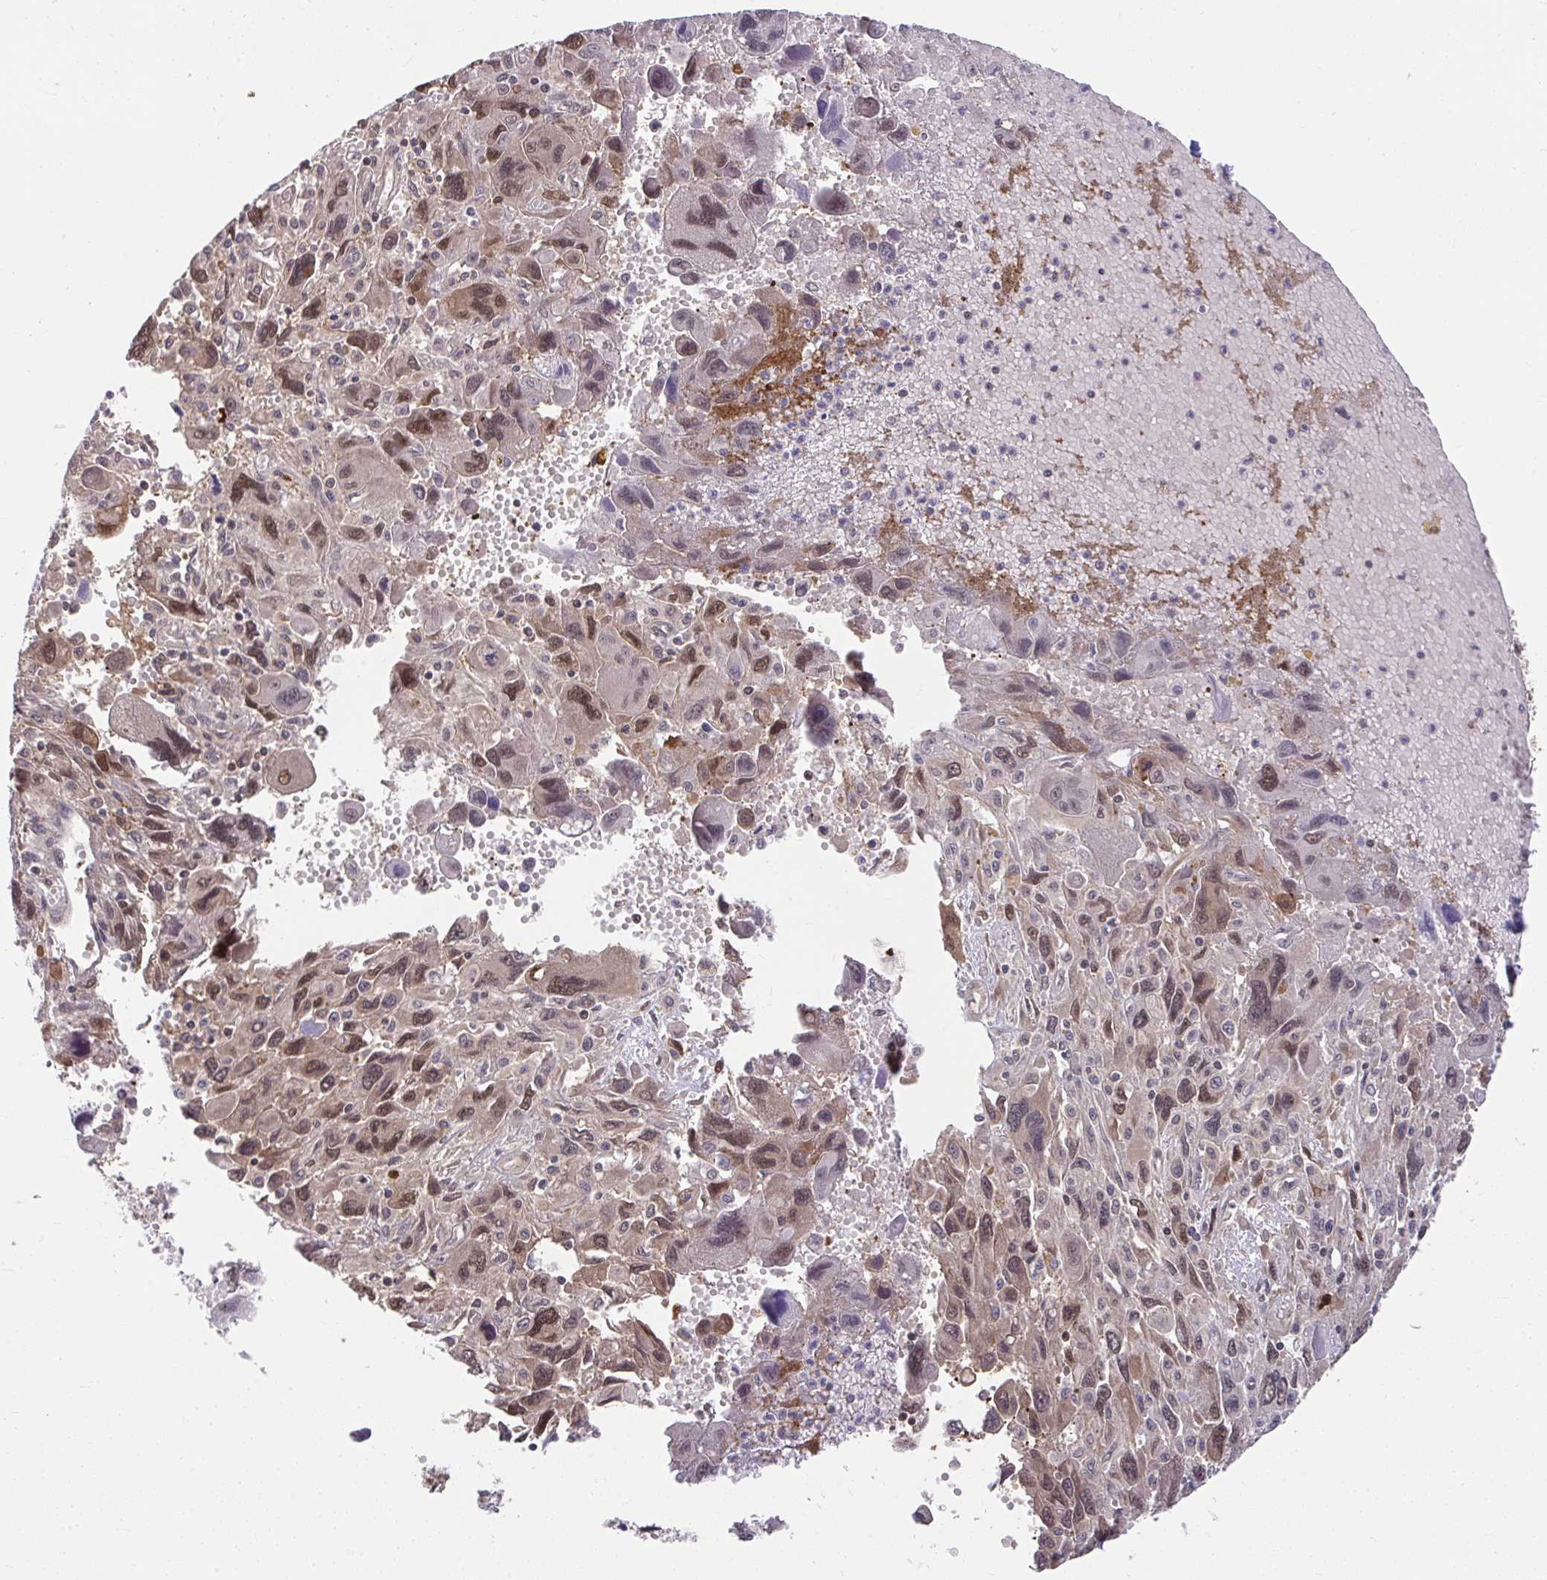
{"staining": {"intensity": "moderate", "quantity": ">75%", "location": "cytoplasmic/membranous,nuclear"}, "tissue": "pancreatic cancer", "cell_type": "Tumor cells", "image_type": "cancer", "snomed": [{"axis": "morphology", "description": "Adenocarcinoma, NOS"}, {"axis": "topography", "description": "Pancreas"}], "caption": "IHC (DAB (3,3'-diaminobenzidine)) staining of pancreatic adenocarcinoma demonstrates moderate cytoplasmic/membranous and nuclear protein staining in approximately >75% of tumor cells. Immunohistochemistry stains the protein in brown and the nuclei are stained blue.", "gene": "PCDHB7", "patient": {"sex": "female", "age": 47}}